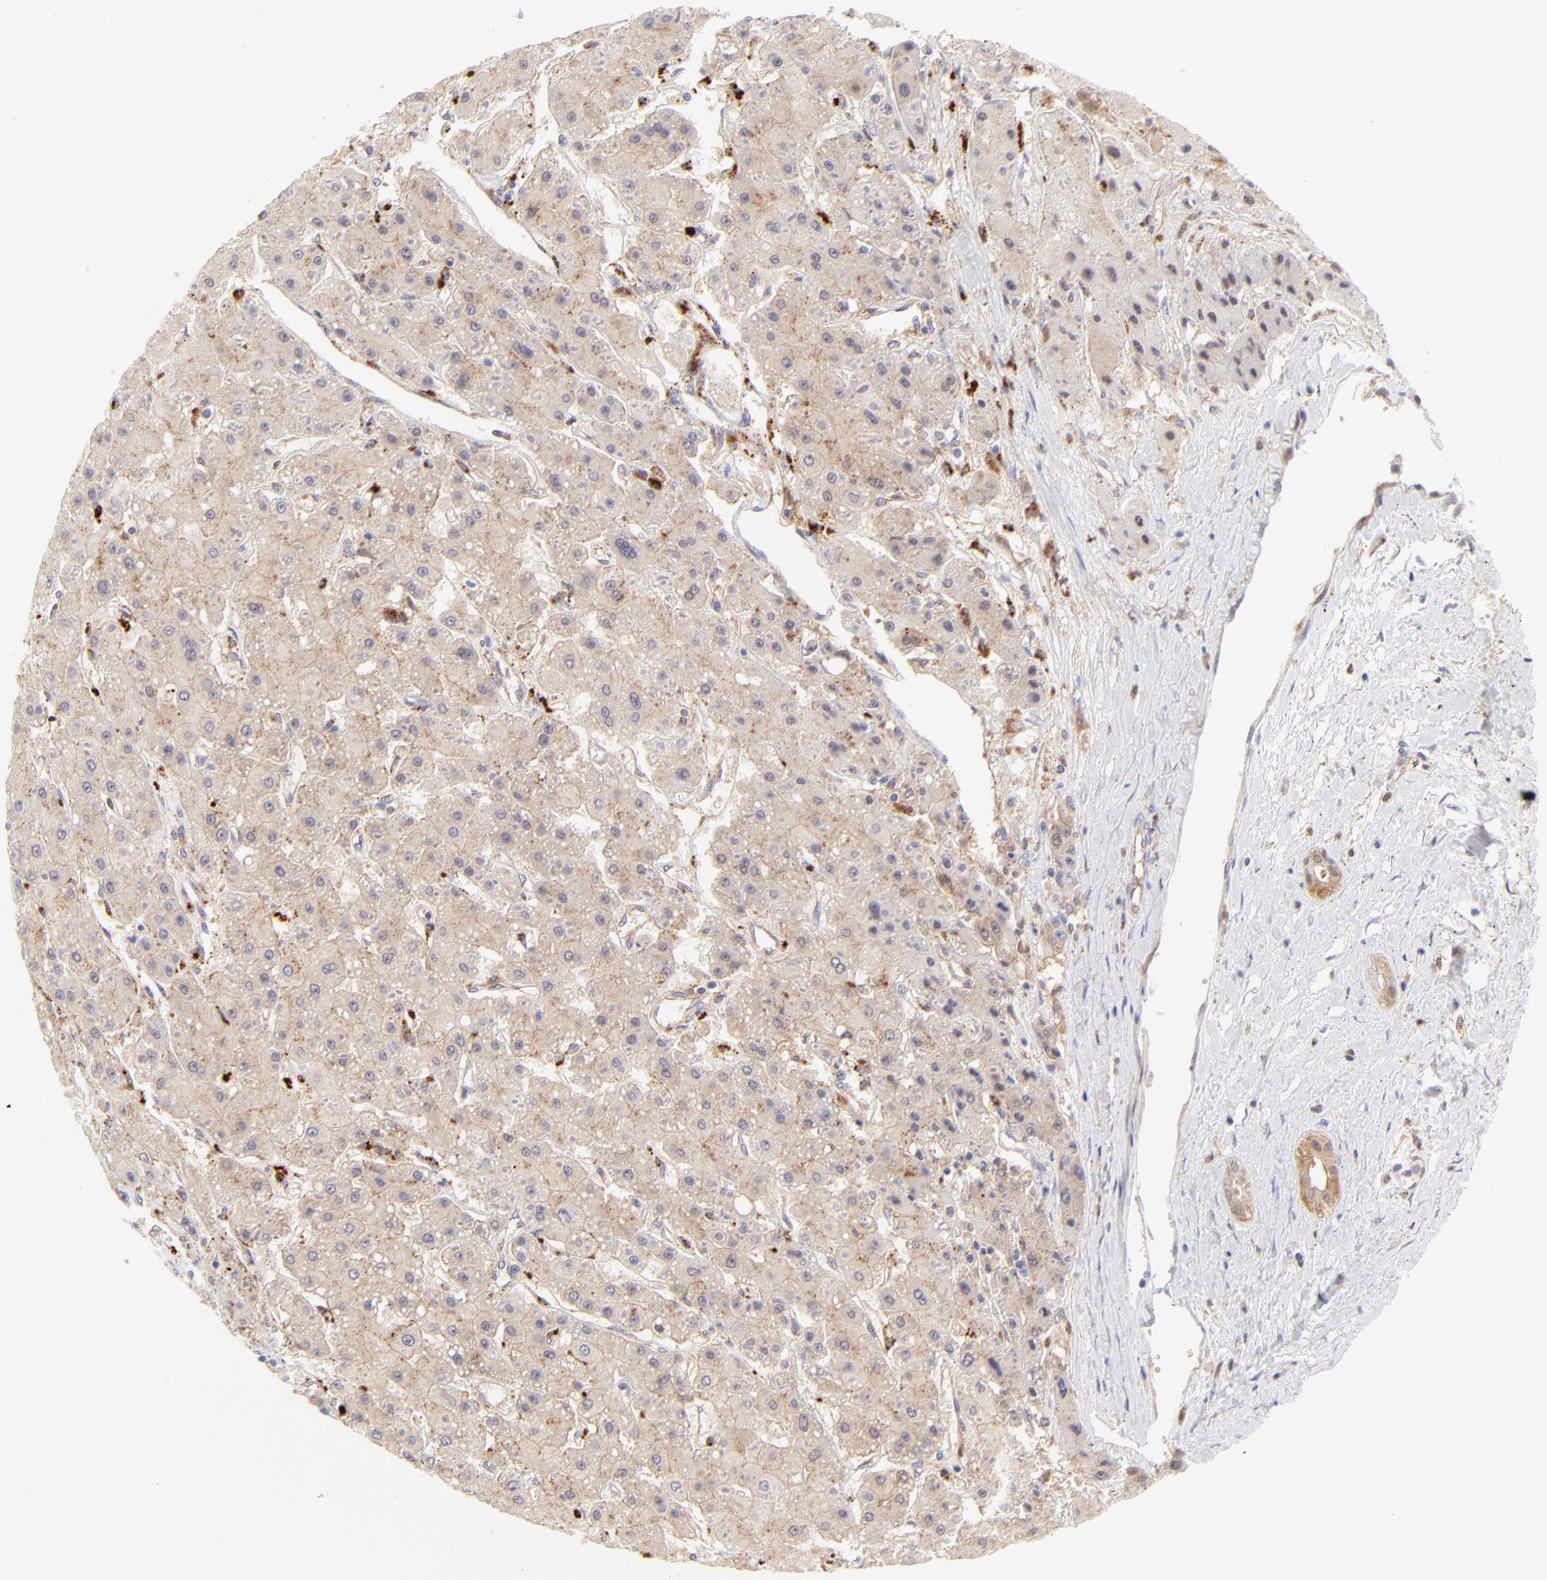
{"staining": {"intensity": "weak", "quantity": ">75%", "location": "cytoplasmic/membranous"}, "tissue": "liver cancer", "cell_type": "Tumor cells", "image_type": "cancer", "snomed": [{"axis": "morphology", "description": "Carcinoma, Hepatocellular, NOS"}, {"axis": "topography", "description": "Liver"}], "caption": "A brown stain shows weak cytoplasmic/membranous positivity of a protein in human liver cancer (hepatocellular carcinoma) tumor cells.", "gene": "HYAL1", "patient": {"sex": "female", "age": 52}}